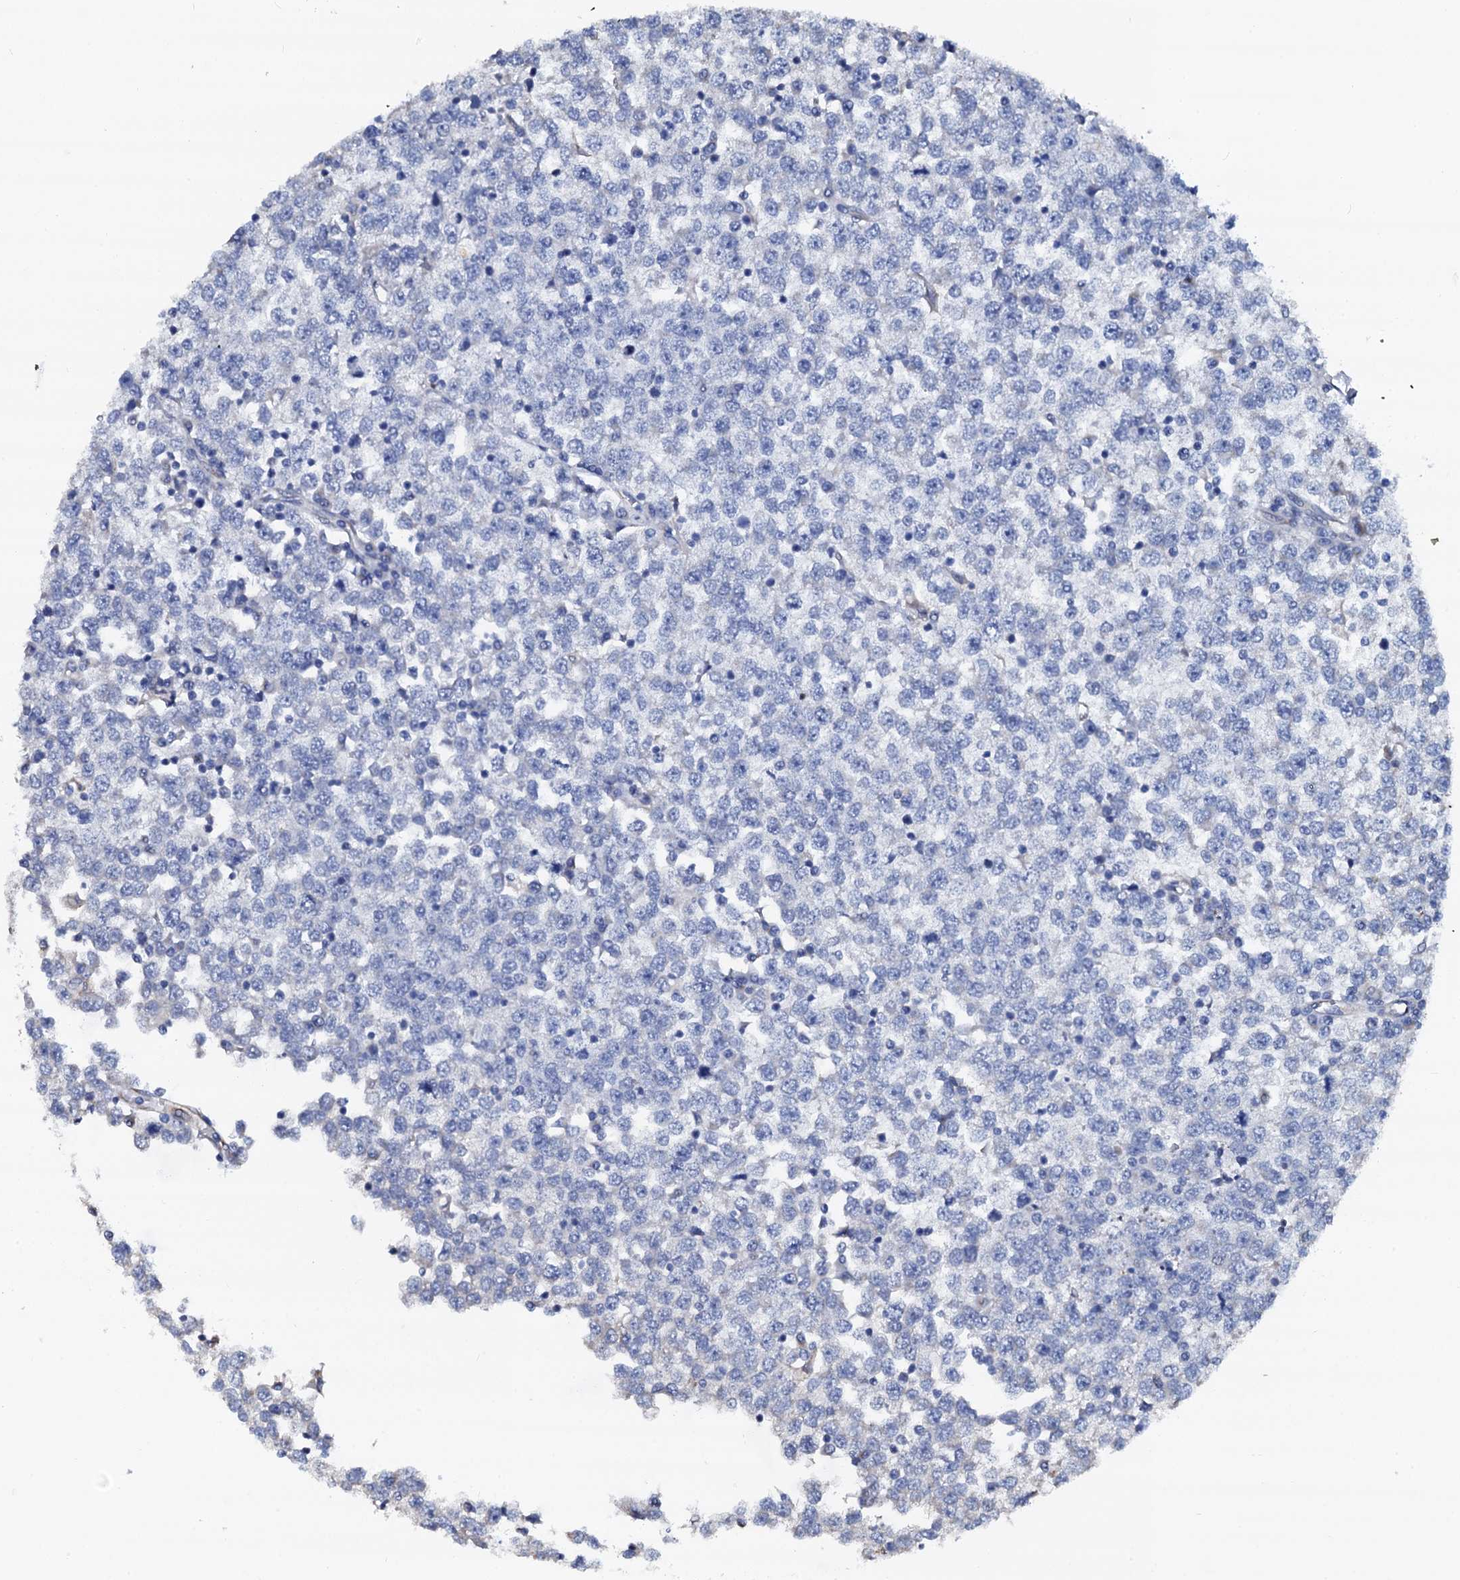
{"staining": {"intensity": "negative", "quantity": "none", "location": "none"}, "tissue": "testis cancer", "cell_type": "Tumor cells", "image_type": "cancer", "snomed": [{"axis": "morphology", "description": "Seminoma, NOS"}, {"axis": "topography", "description": "Testis"}], "caption": "Image shows no significant protein positivity in tumor cells of seminoma (testis).", "gene": "AKAP3", "patient": {"sex": "male", "age": 65}}